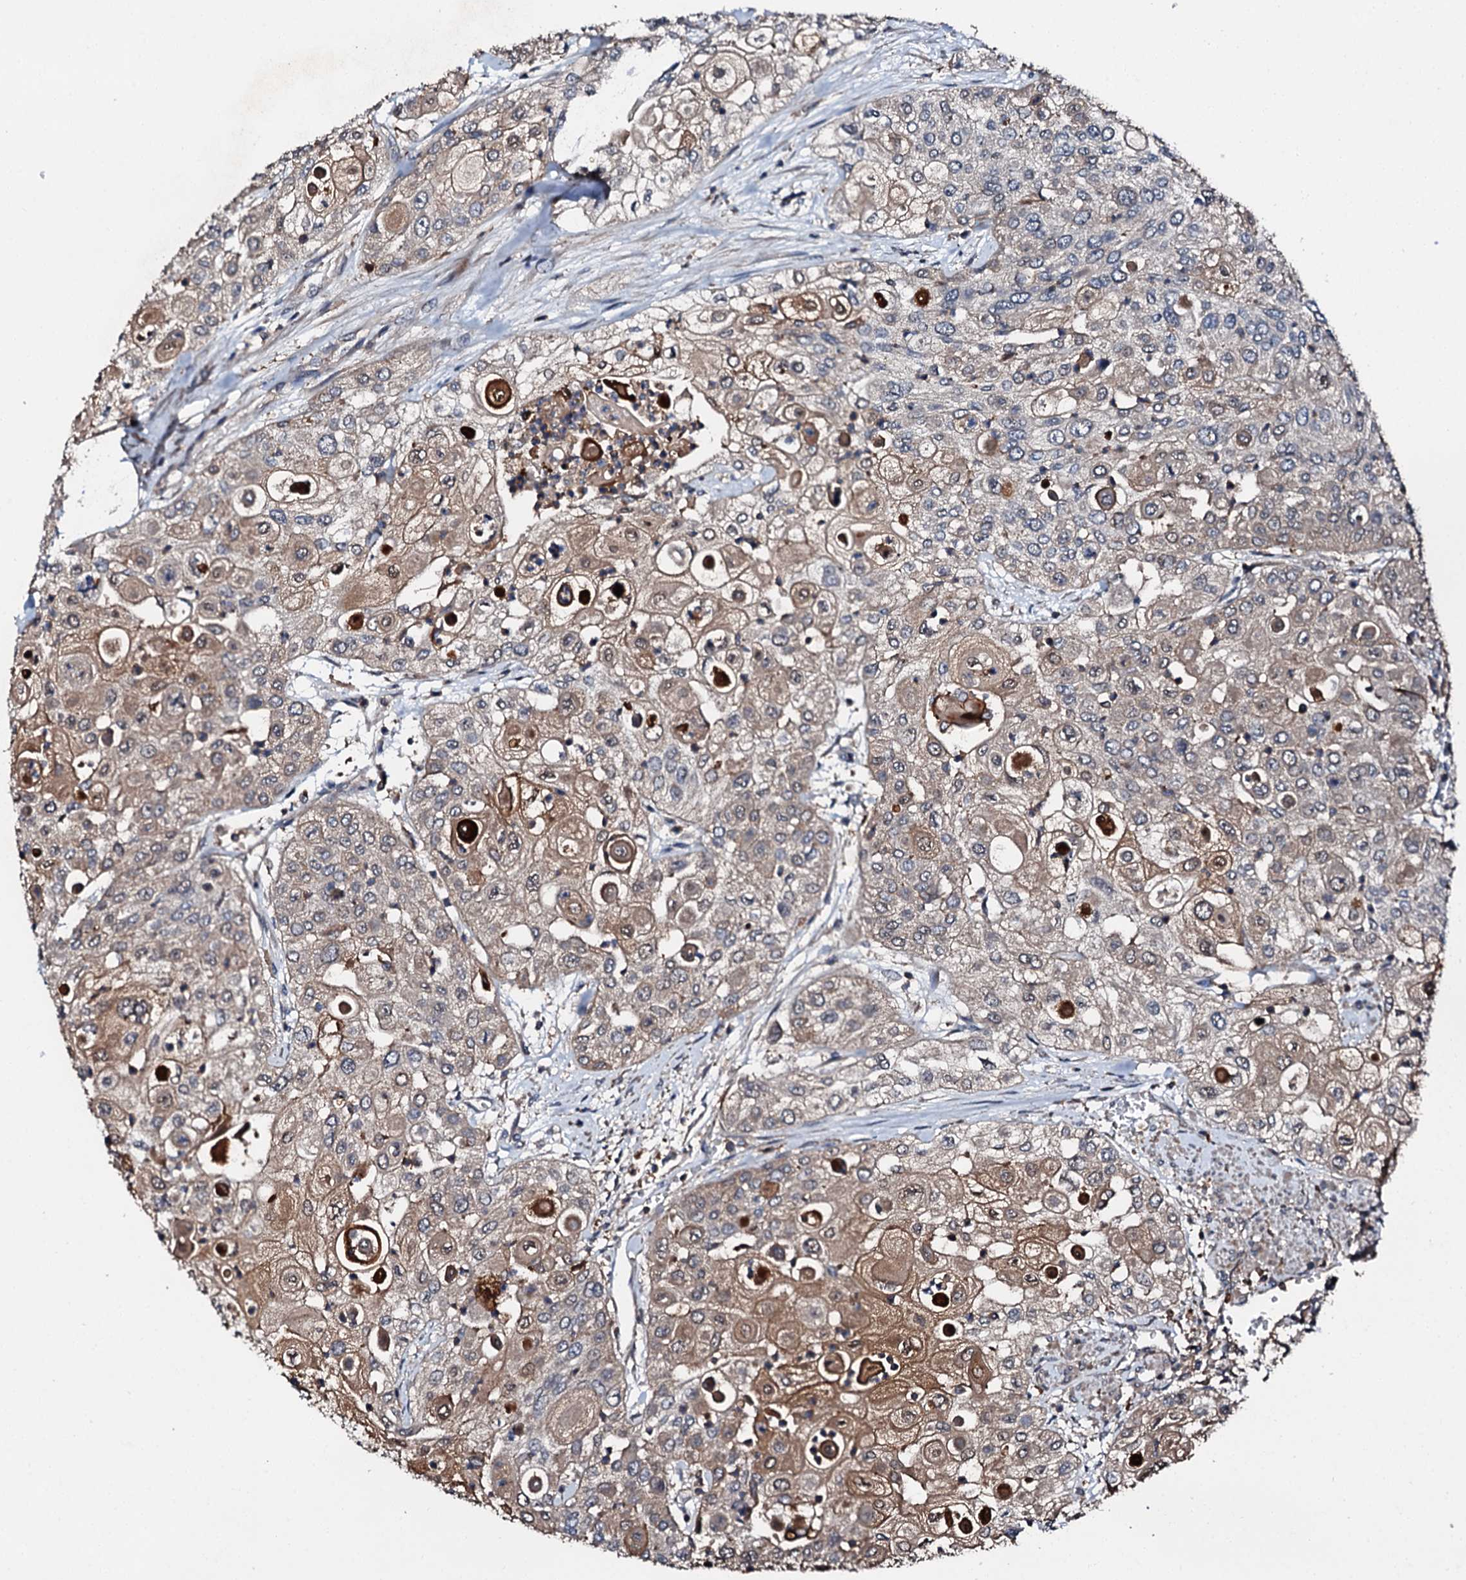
{"staining": {"intensity": "moderate", "quantity": "25%-75%", "location": "cytoplasmic/membranous"}, "tissue": "urothelial cancer", "cell_type": "Tumor cells", "image_type": "cancer", "snomed": [{"axis": "morphology", "description": "Urothelial carcinoma, High grade"}, {"axis": "topography", "description": "Urinary bladder"}], "caption": "Human urothelial carcinoma (high-grade) stained with a brown dye exhibits moderate cytoplasmic/membranous positive staining in about 25%-75% of tumor cells.", "gene": "FGD4", "patient": {"sex": "female", "age": 79}}